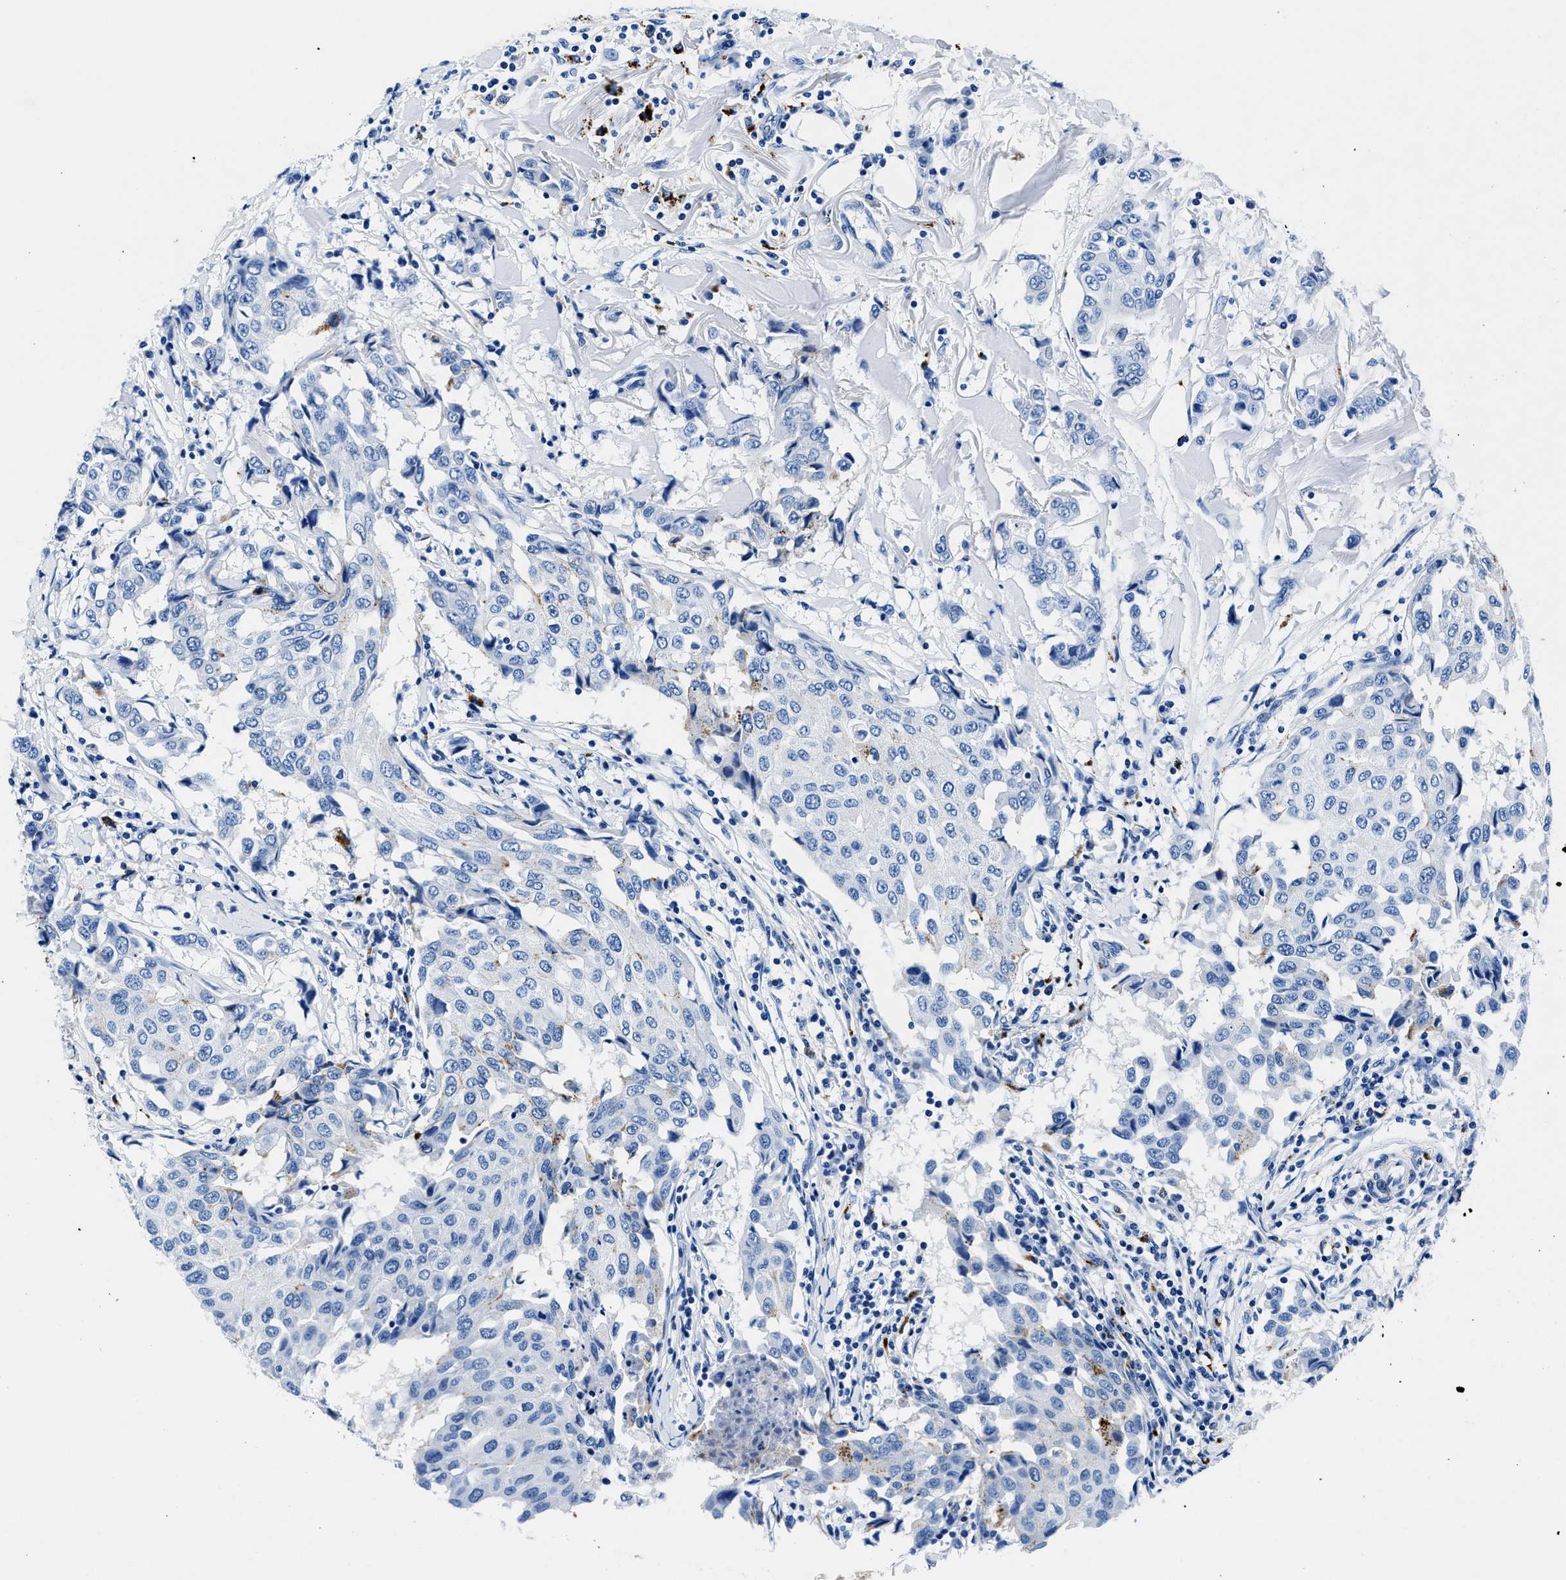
{"staining": {"intensity": "negative", "quantity": "none", "location": "none"}, "tissue": "breast cancer", "cell_type": "Tumor cells", "image_type": "cancer", "snomed": [{"axis": "morphology", "description": "Duct carcinoma"}, {"axis": "topography", "description": "Breast"}], "caption": "A photomicrograph of human breast cancer is negative for staining in tumor cells.", "gene": "OR14K1", "patient": {"sex": "female", "age": 80}}